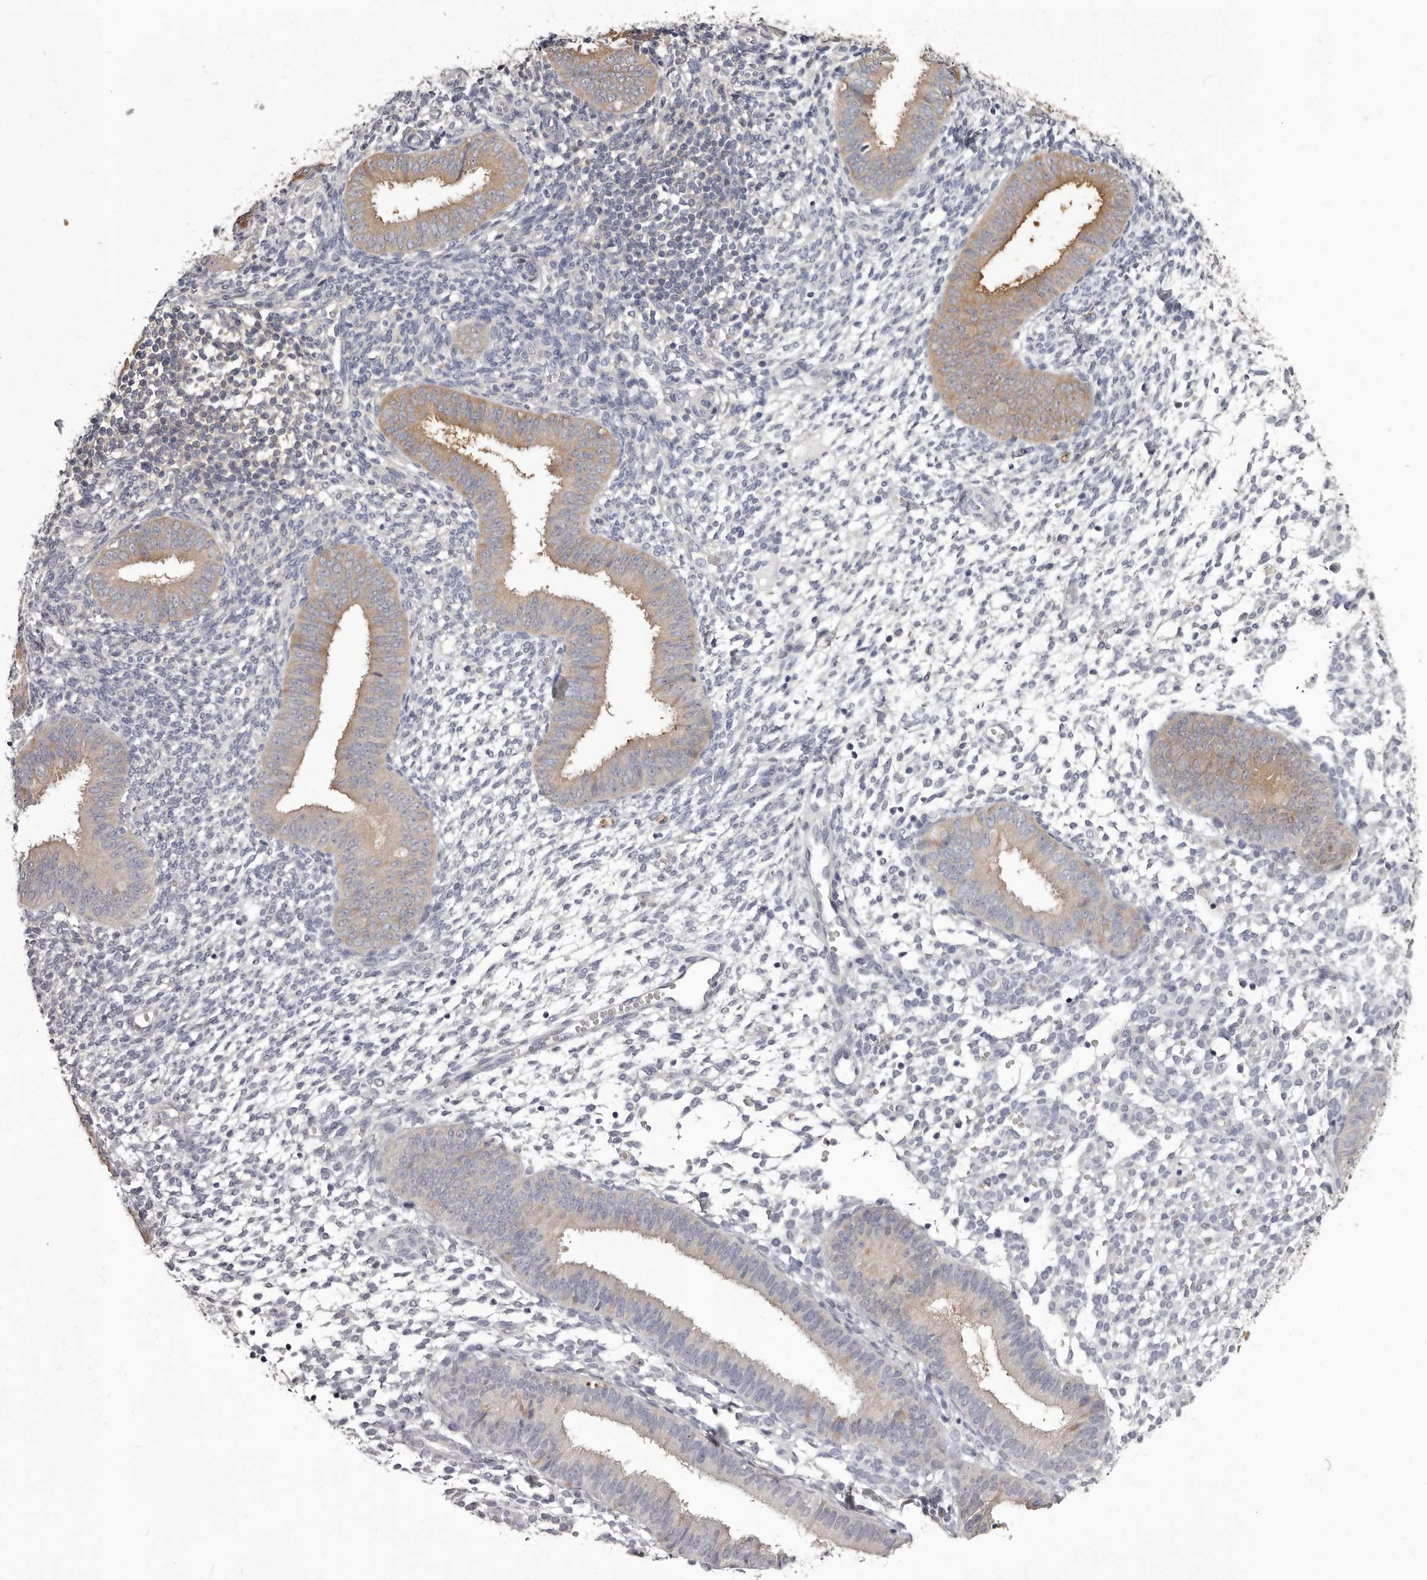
{"staining": {"intensity": "negative", "quantity": "none", "location": "none"}, "tissue": "endometrium", "cell_type": "Cells in endometrial stroma", "image_type": "normal", "snomed": [{"axis": "morphology", "description": "Normal tissue, NOS"}, {"axis": "topography", "description": "Uterus"}, {"axis": "topography", "description": "Endometrium"}], "caption": "A high-resolution histopathology image shows immunohistochemistry (IHC) staining of unremarkable endometrium, which displays no significant staining in cells in endometrial stroma. (Immunohistochemistry (ihc), brightfield microscopy, high magnification).", "gene": "APEH", "patient": {"sex": "female", "age": 48}}